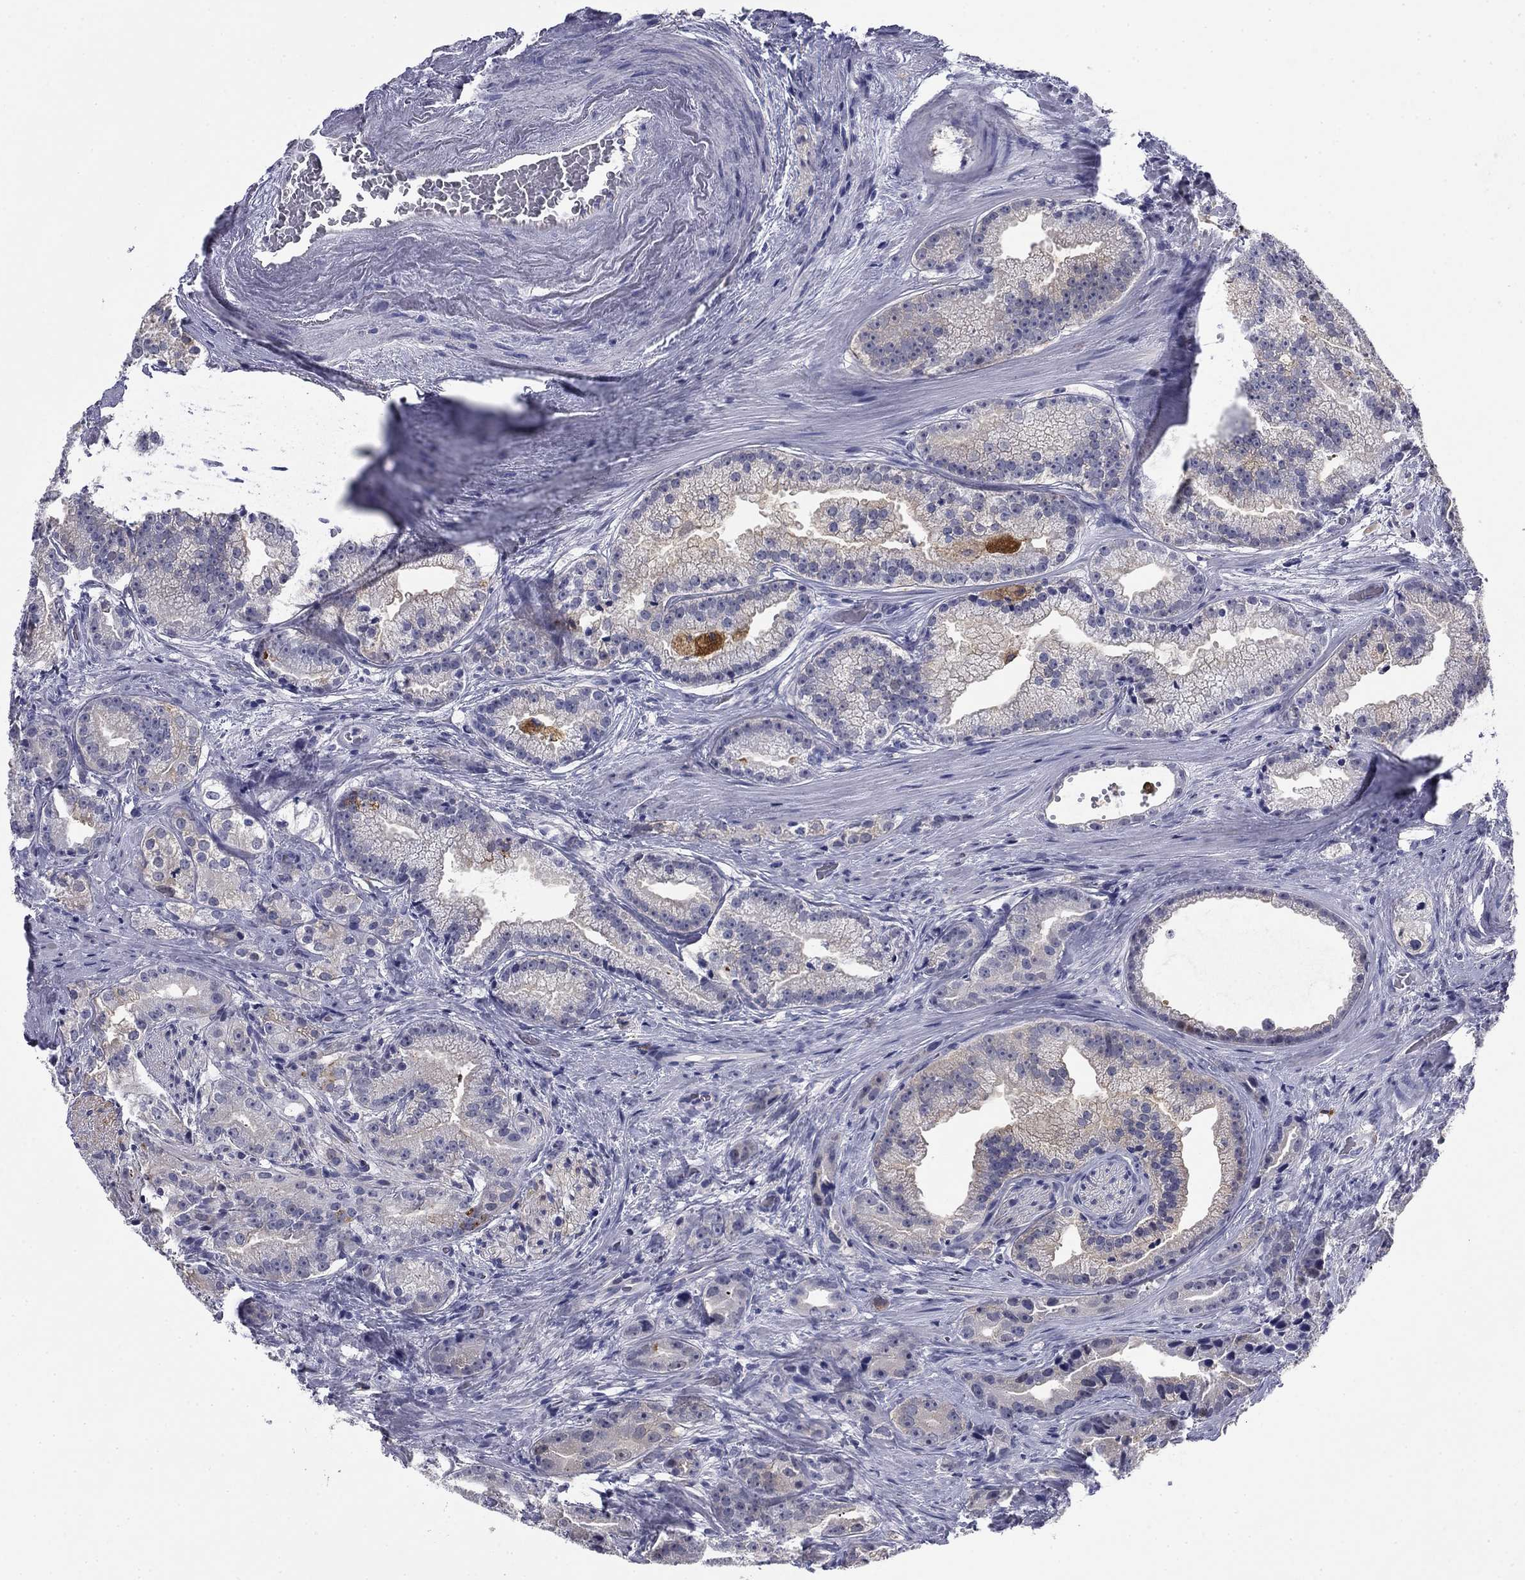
{"staining": {"intensity": "negative", "quantity": "none", "location": "none"}, "tissue": "prostate cancer", "cell_type": "Tumor cells", "image_type": "cancer", "snomed": [{"axis": "morphology", "description": "Adenocarcinoma, NOS"}, {"axis": "morphology", "description": "Adenocarcinoma, High grade"}, {"axis": "topography", "description": "Prostate"}], "caption": "High power microscopy image of an immunohistochemistry (IHC) micrograph of prostate adenocarcinoma, revealing no significant expression in tumor cells.", "gene": "BCL2L14", "patient": {"sex": "male", "age": 64}}